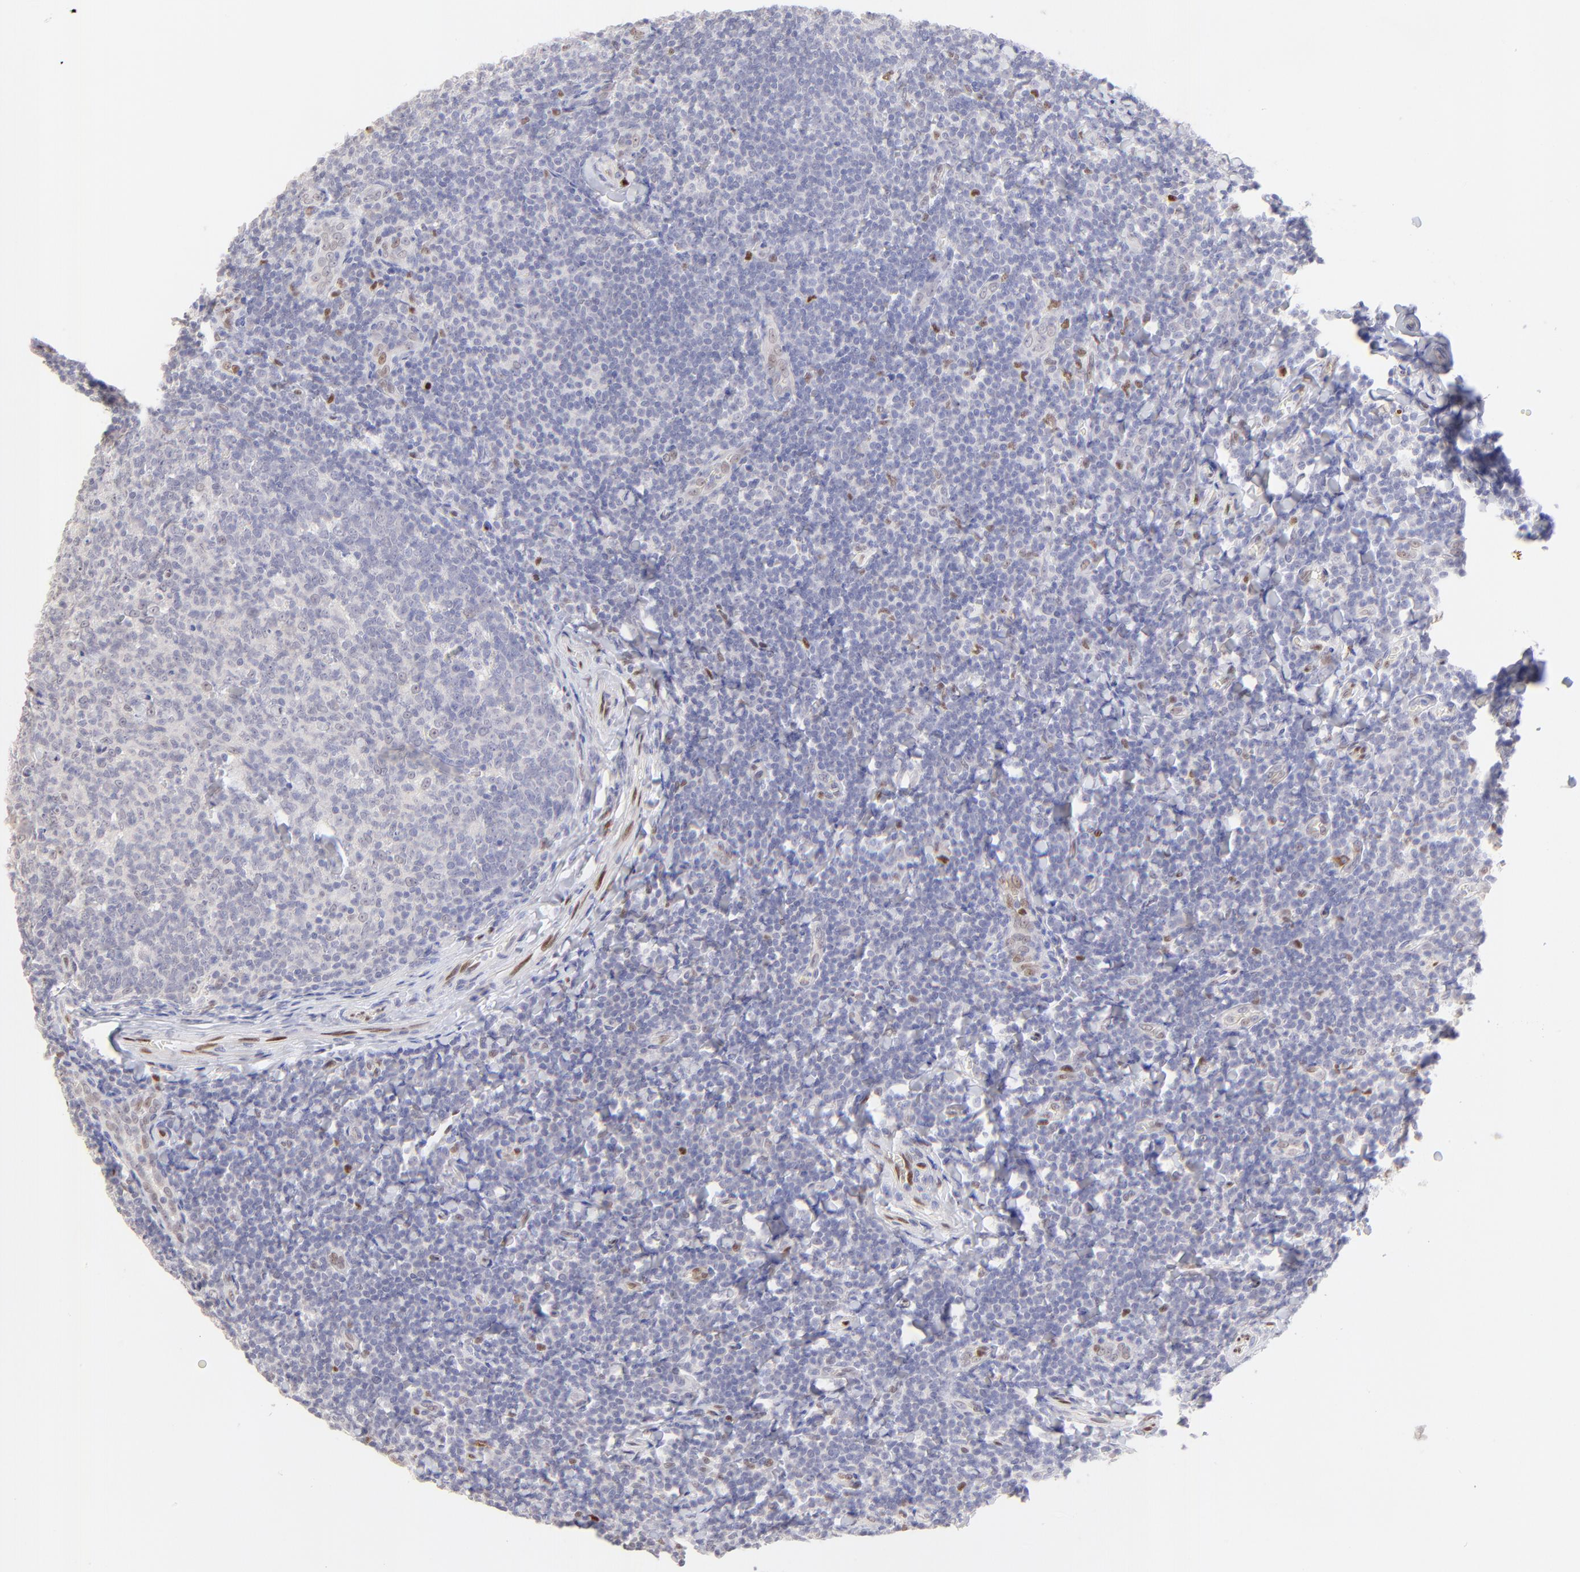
{"staining": {"intensity": "negative", "quantity": "none", "location": "none"}, "tissue": "tonsil", "cell_type": "Germinal center cells", "image_type": "normal", "snomed": [{"axis": "morphology", "description": "Normal tissue, NOS"}, {"axis": "topography", "description": "Tonsil"}], "caption": "Immunohistochemical staining of unremarkable tonsil displays no significant staining in germinal center cells.", "gene": "KLF4", "patient": {"sex": "male", "age": 31}}